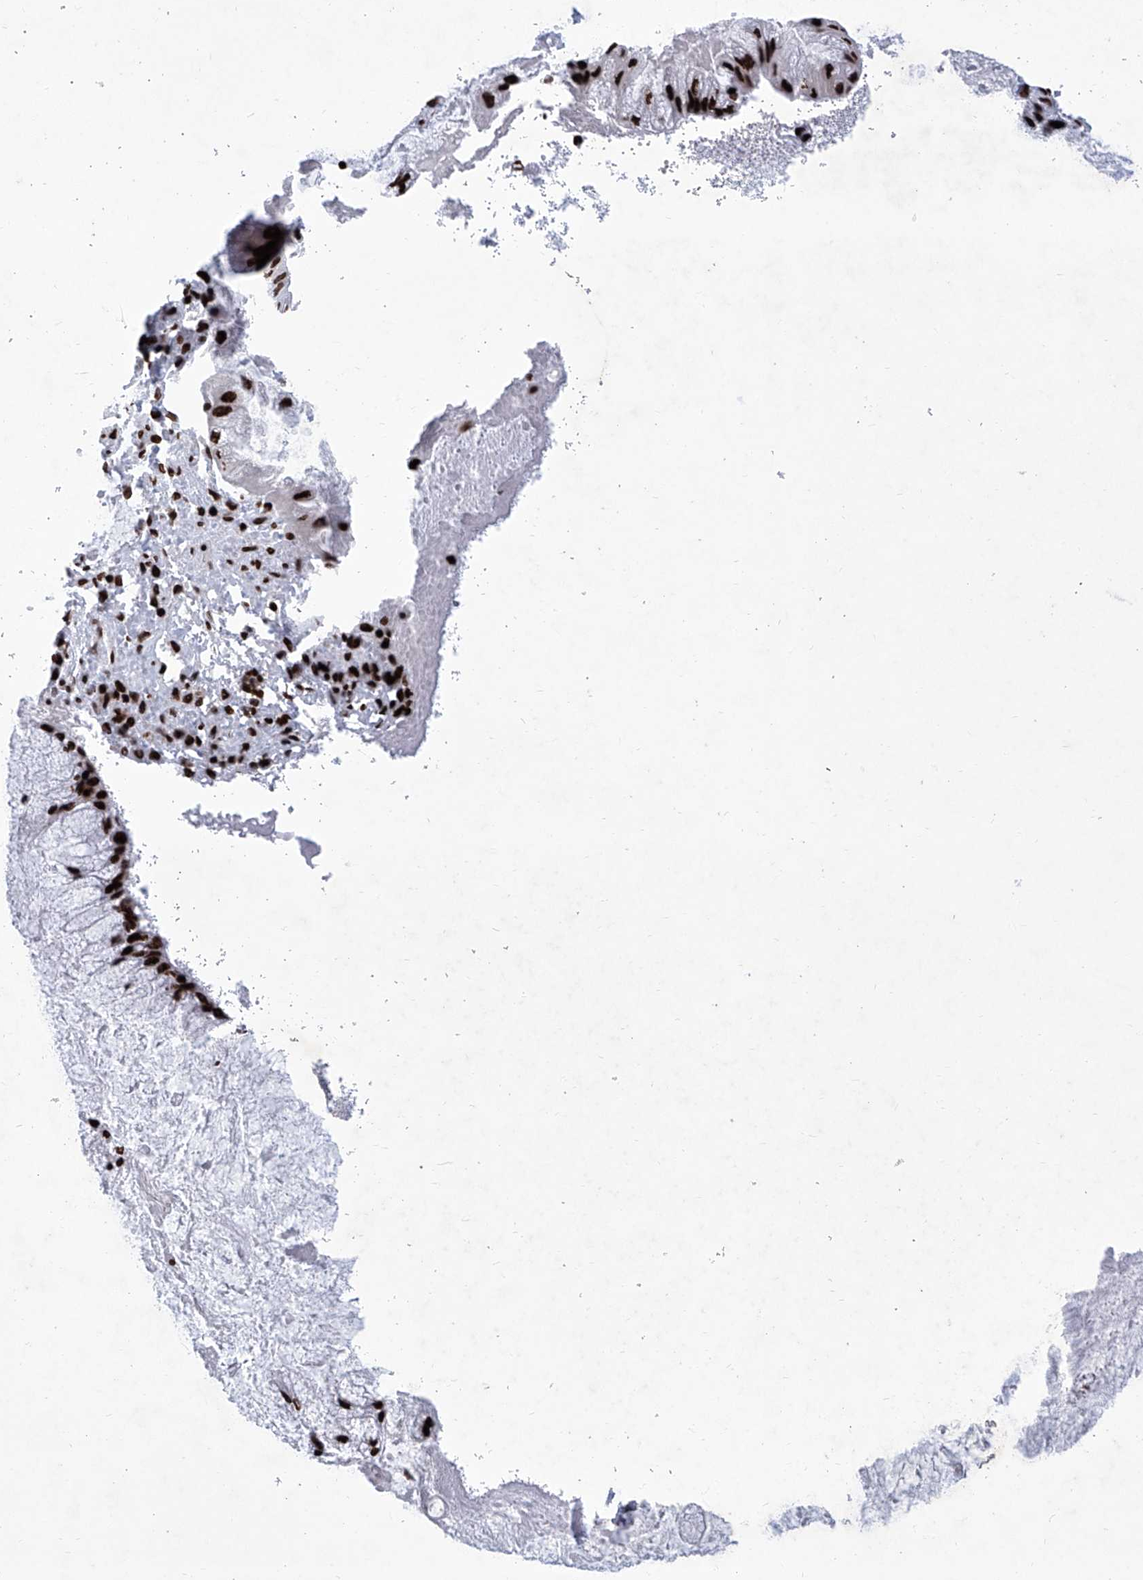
{"staining": {"intensity": "strong", "quantity": ">75%", "location": "nuclear"}, "tissue": "ovarian cancer", "cell_type": "Tumor cells", "image_type": "cancer", "snomed": [{"axis": "morphology", "description": "Cystadenocarcinoma, mucinous, NOS"}, {"axis": "topography", "description": "Ovary"}], "caption": "Ovarian cancer stained with immunohistochemistry (IHC) demonstrates strong nuclear staining in about >75% of tumor cells.", "gene": "HEY2", "patient": {"sex": "female", "age": 37}}